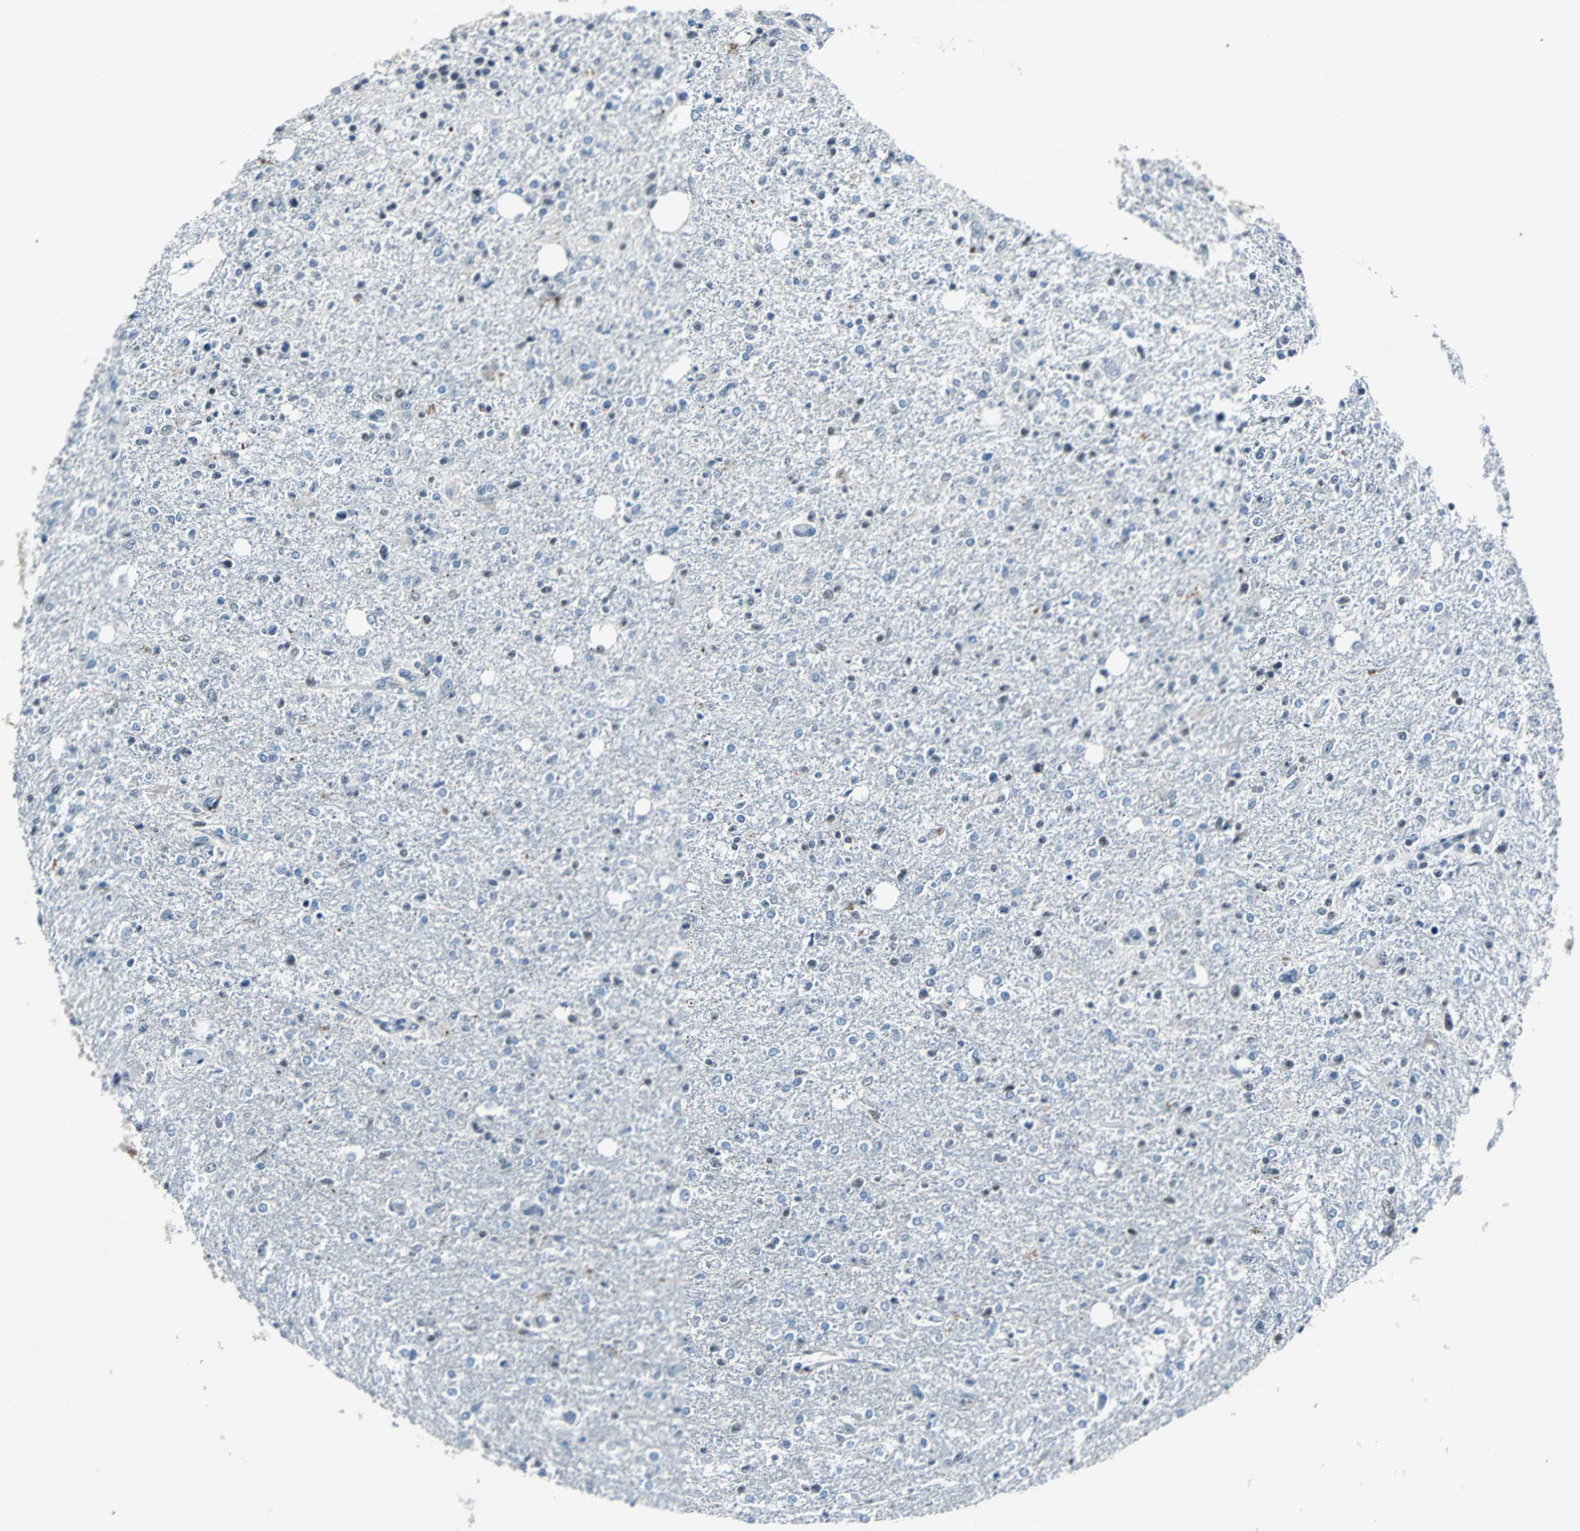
{"staining": {"intensity": "negative", "quantity": "none", "location": "none"}, "tissue": "glioma", "cell_type": "Tumor cells", "image_type": "cancer", "snomed": [{"axis": "morphology", "description": "Glioma, malignant, High grade"}, {"axis": "topography", "description": "Cerebral cortex"}], "caption": "IHC photomicrograph of human high-grade glioma (malignant) stained for a protein (brown), which demonstrates no expression in tumor cells.", "gene": "USP28", "patient": {"sex": "male", "age": 76}}